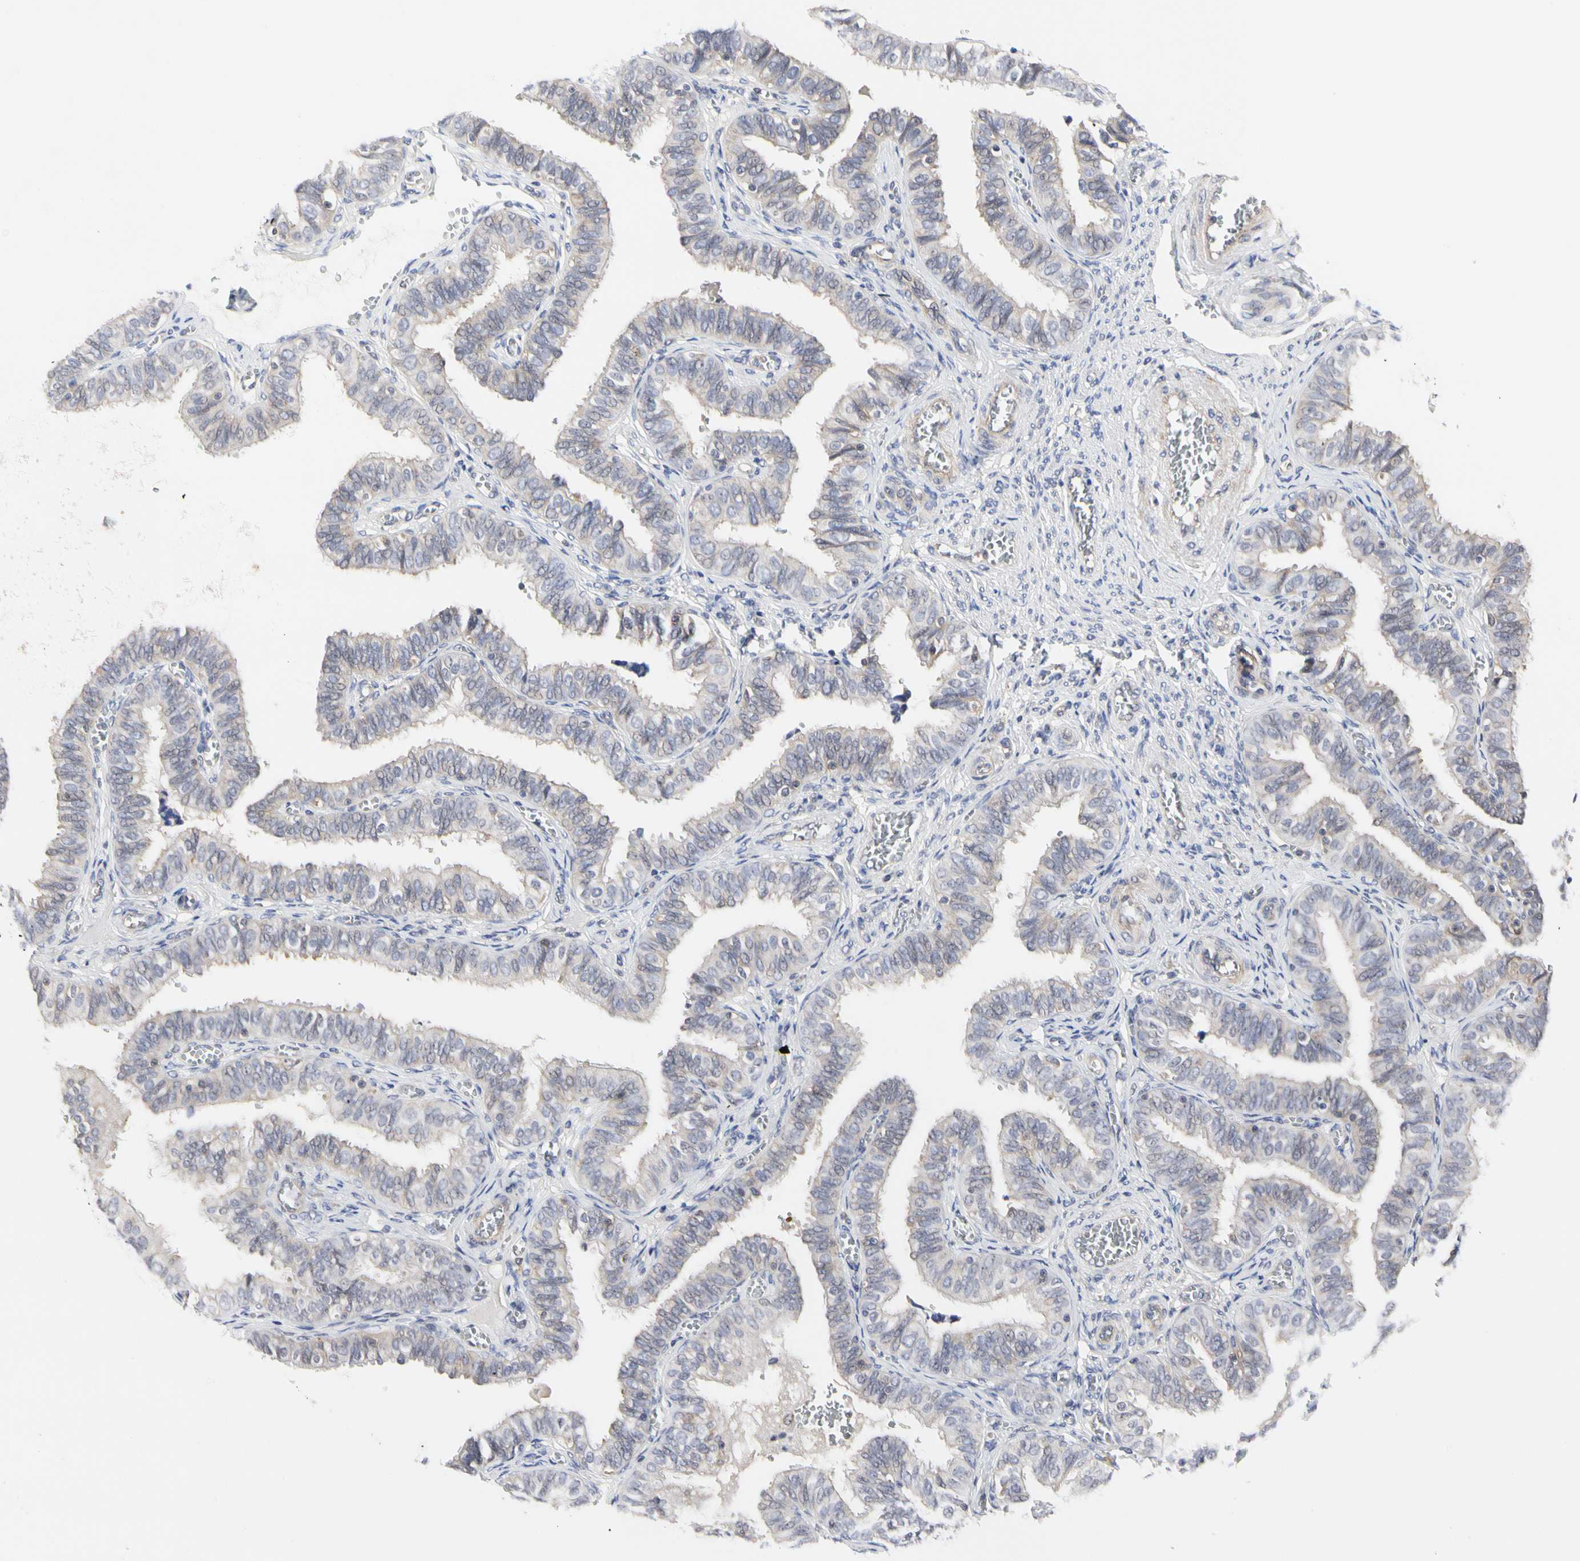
{"staining": {"intensity": "weak", "quantity": "25%-75%", "location": "cytoplasmic/membranous"}, "tissue": "fallopian tube", "cell_type": "Glandular cells", "image_type": "normal", "snomed": [{"axis": "morphology", "description": "Normal tissue, NOS"}, {"axis": "topography", "description": "Fallopian tube"}], "caption": "Protein expression analysis of normal human fallopian tube reveals weak cytoplasmic/membranous positivity in about 25%-75% of glandular cells.", "gene": "SHANK2", "patient": {"sex": "female", "age": 46}}